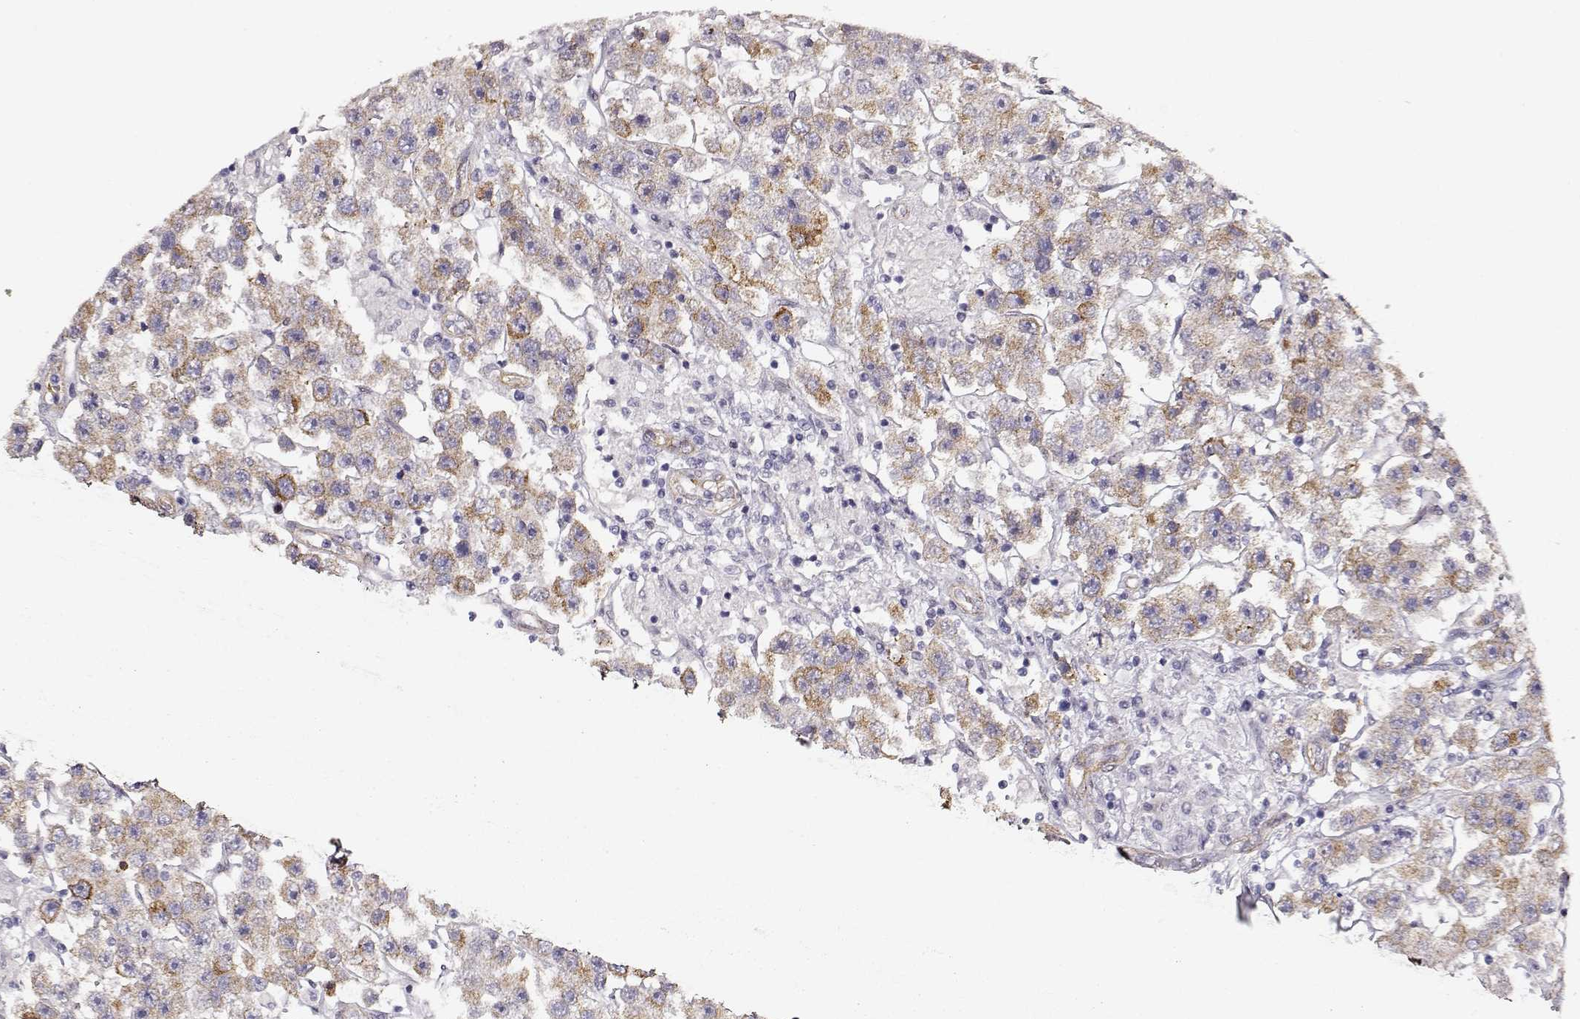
{"staining": {"intensity": "moderate", "quantity": ">75%", "location": "cytoplasmic/membranous"}, "tissue": "testis cancer", "cell_type": "Tumor cells", "image_type": "cancer", "snomed": [{"axis": "morphology", "description": "Seminoma, NOS"}, {"axis": "topography", "description": "Testis"}], "caption": "Seminoma (testis) stained for a protein shows moderate cytoplasmic/membranous positivity in tumor cells.", "gene": "LAMC1", "patient": {"sex": "male", "age": 45}}